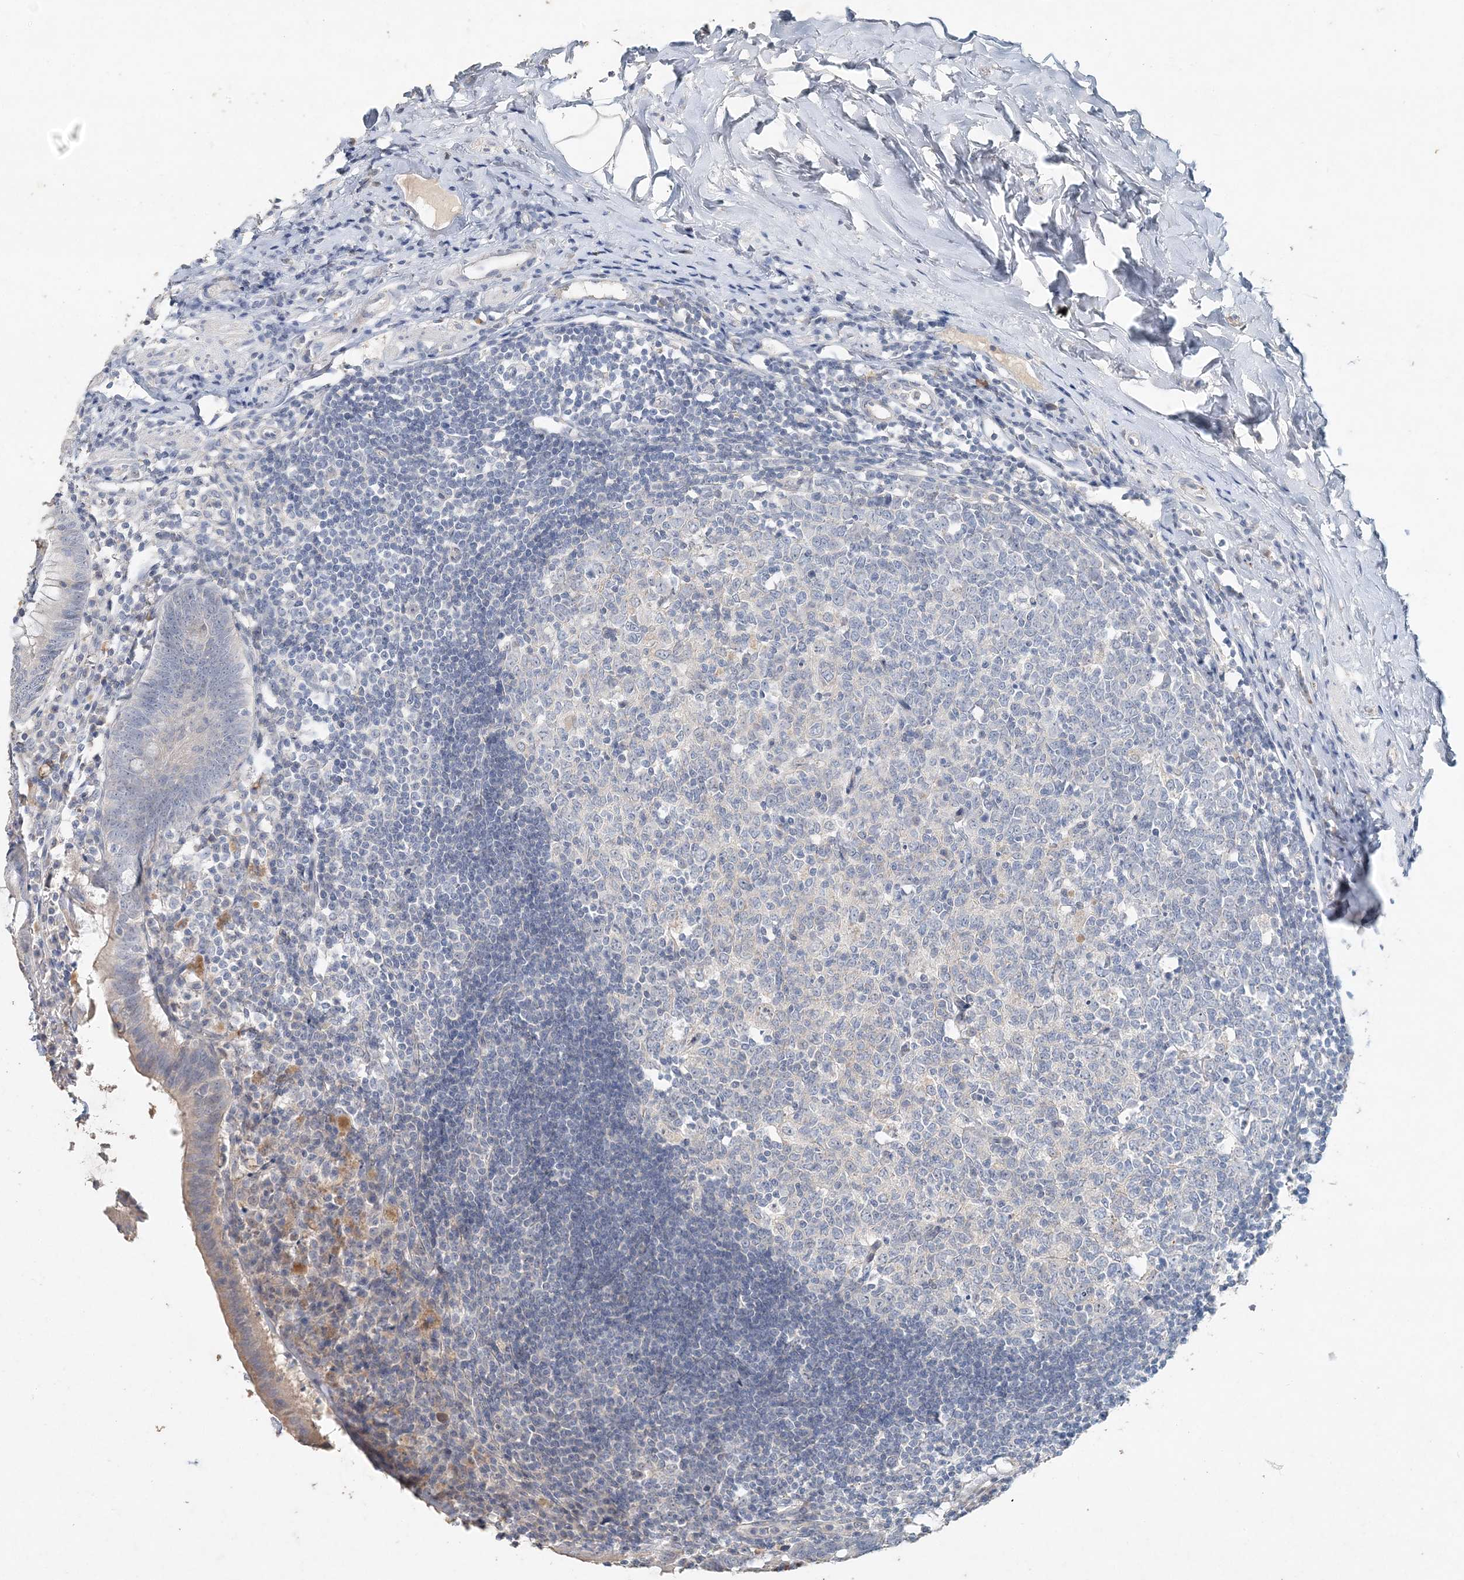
{"staining": {"intensity": "weak", "quantity": "<25%", "location": "cytoplasmic/membranous"}, "tissue": "appendix", "cell_type": "Glandular cells", "image_type": "normal", "snomed": [{"axis": "morphology", "description": "Normal tissue, NOS"}, {"axis": "topography", "description": "Appendix"}], "caption": "Image shows no significant protein positivity in glandular cells of normal appendix.", "gene": "DNAH5", "patient": {"sex": "female", "age": 54}}